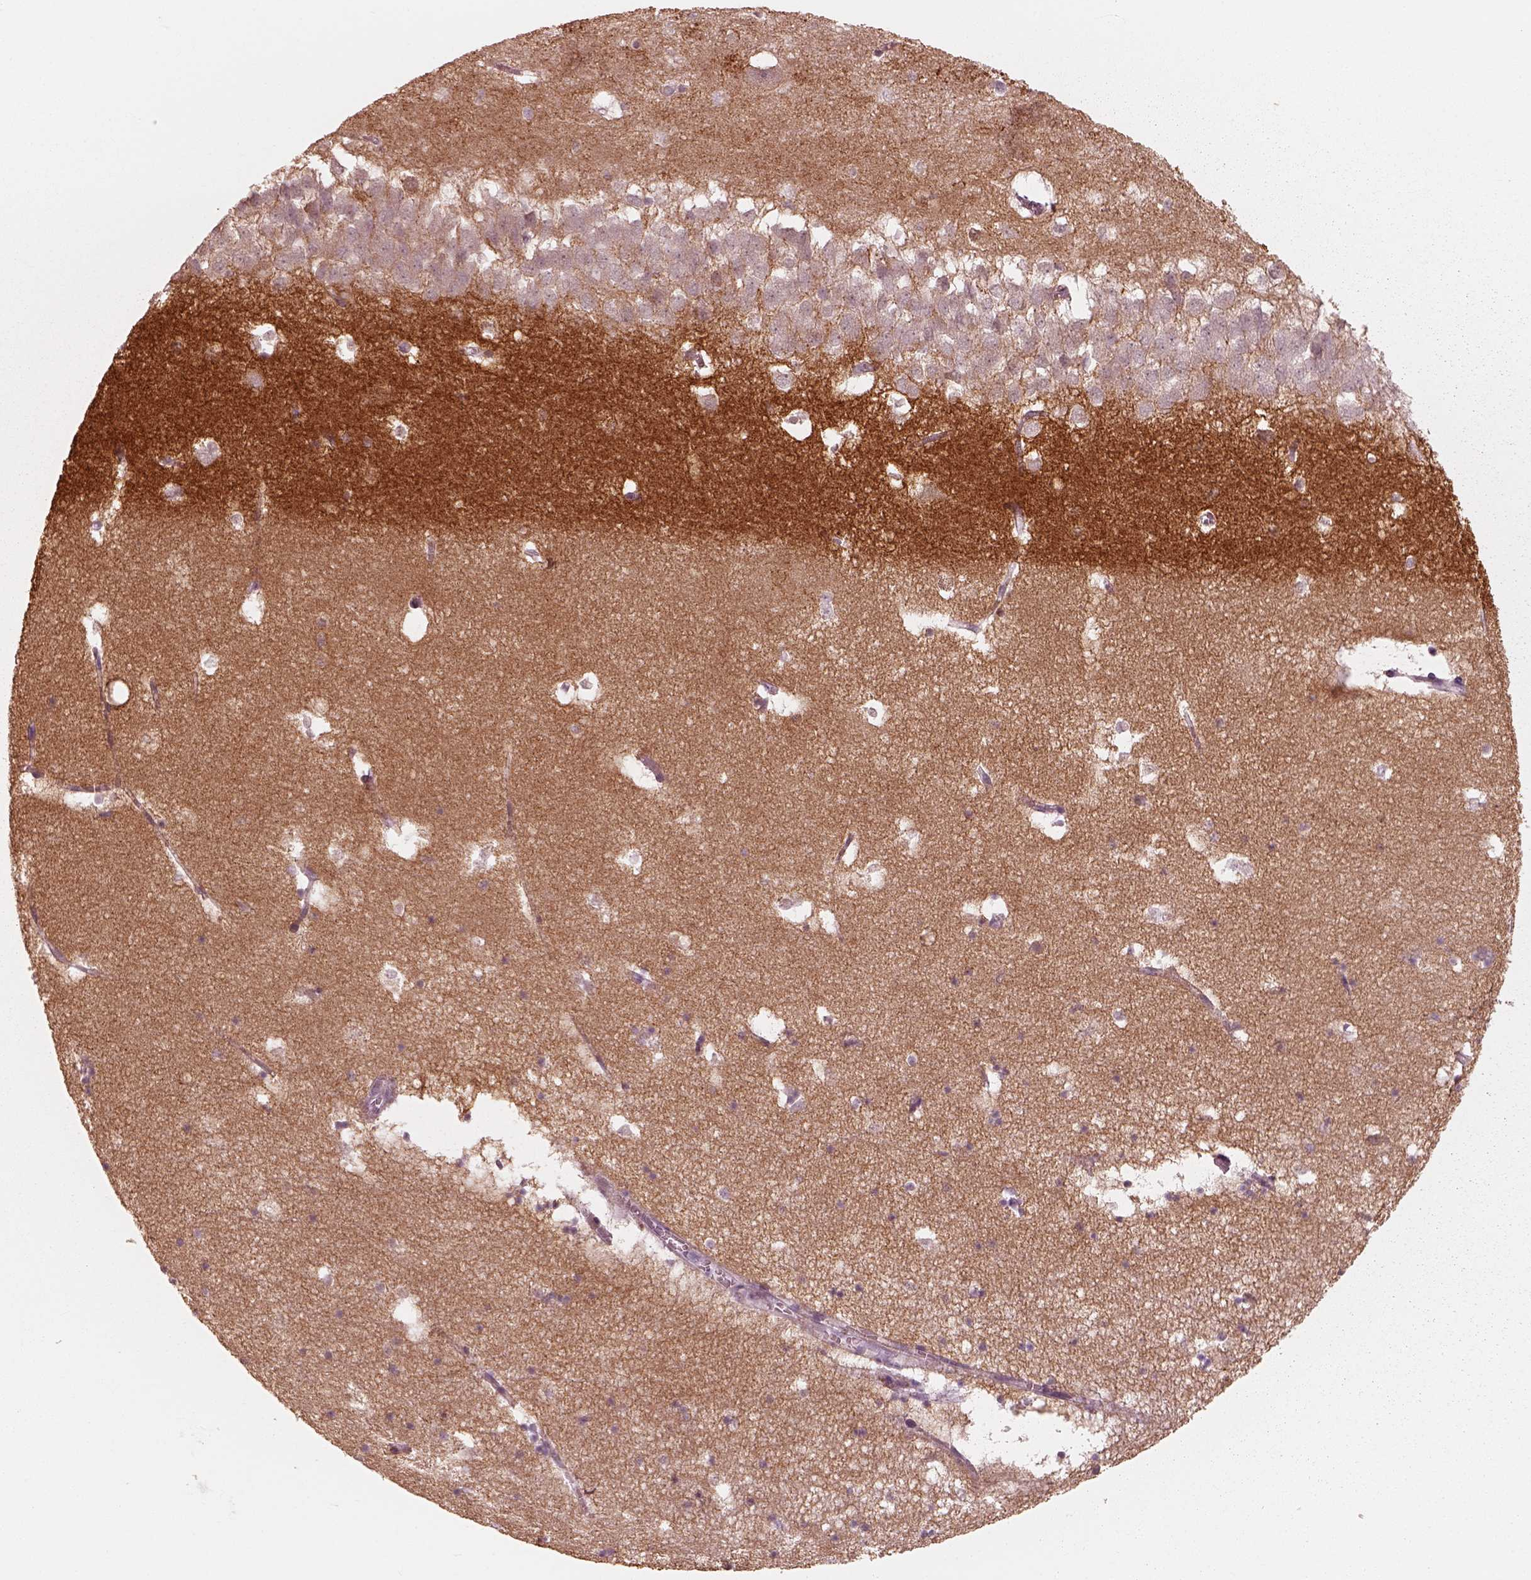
{"staining": {"intensity": "negative", "quantity": "none", "location": "none"}, "tissue": "hippocampus", "cell_type": "Glial cells", "image_type": "normal", "snomed": [{"axis": "morphology", "description": "Normal tissue, NOS"}, {"axis": "topography", "description": "Hippocampus"}], "caption": "Immunohistochemical staining of benign human hippocampus shows no significant staining in glial cells.", "gene": "RAB3C", "patient": {"sex": "male", "age": 58}}